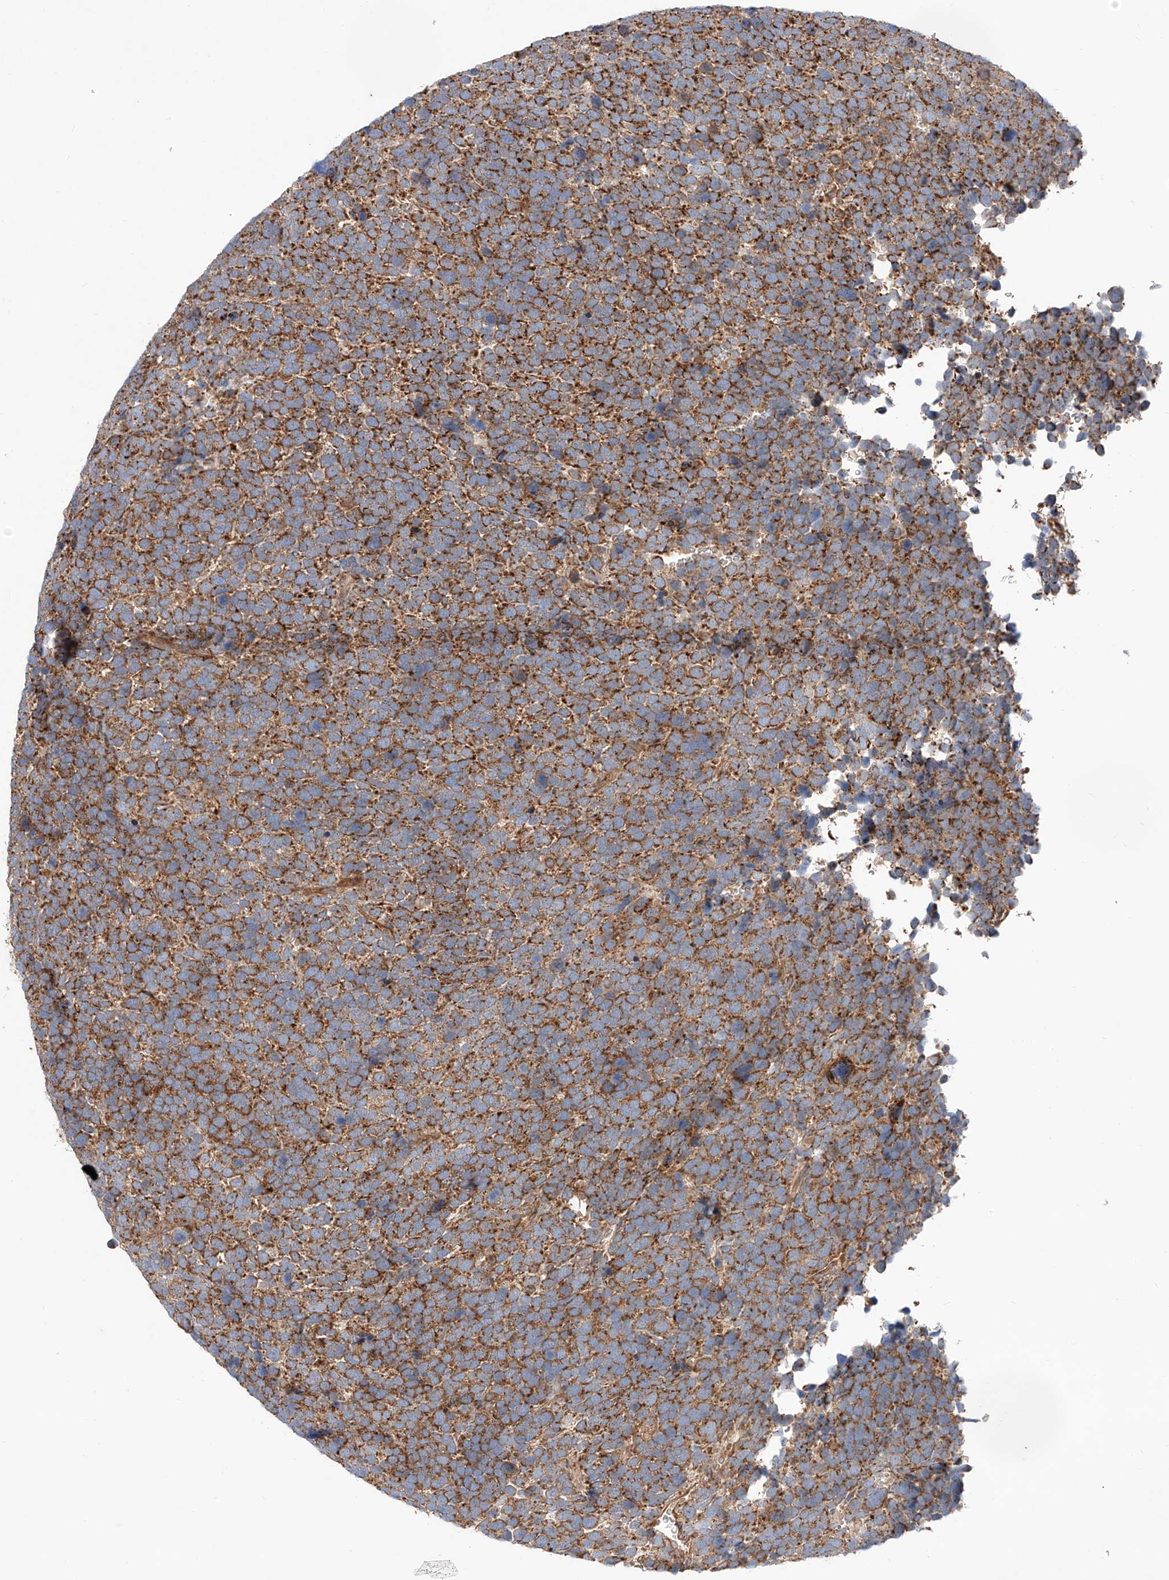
{"staining": {"intensity": "strong", "quantity": ">75%", "location": "cytoplasmic/membranous"}, "tissue": "urothelial cancer", "cell_type": "Tumor cells", "image_type": "cancer", "snomed": [{"axis": "morphology", "description": "Urothelial carcinoma, High grade"}, {"axis": "topography", "description": "Urinary bladder"}], "caption": "Immunohistochemical staining of high-grade urothelial carcinoma reveals high levels of strong cytoplasmic/membranous expression in about >75% of tumor cells.", "gene": "NR1D1", "patient": {"sex": "female", "age": 82}}